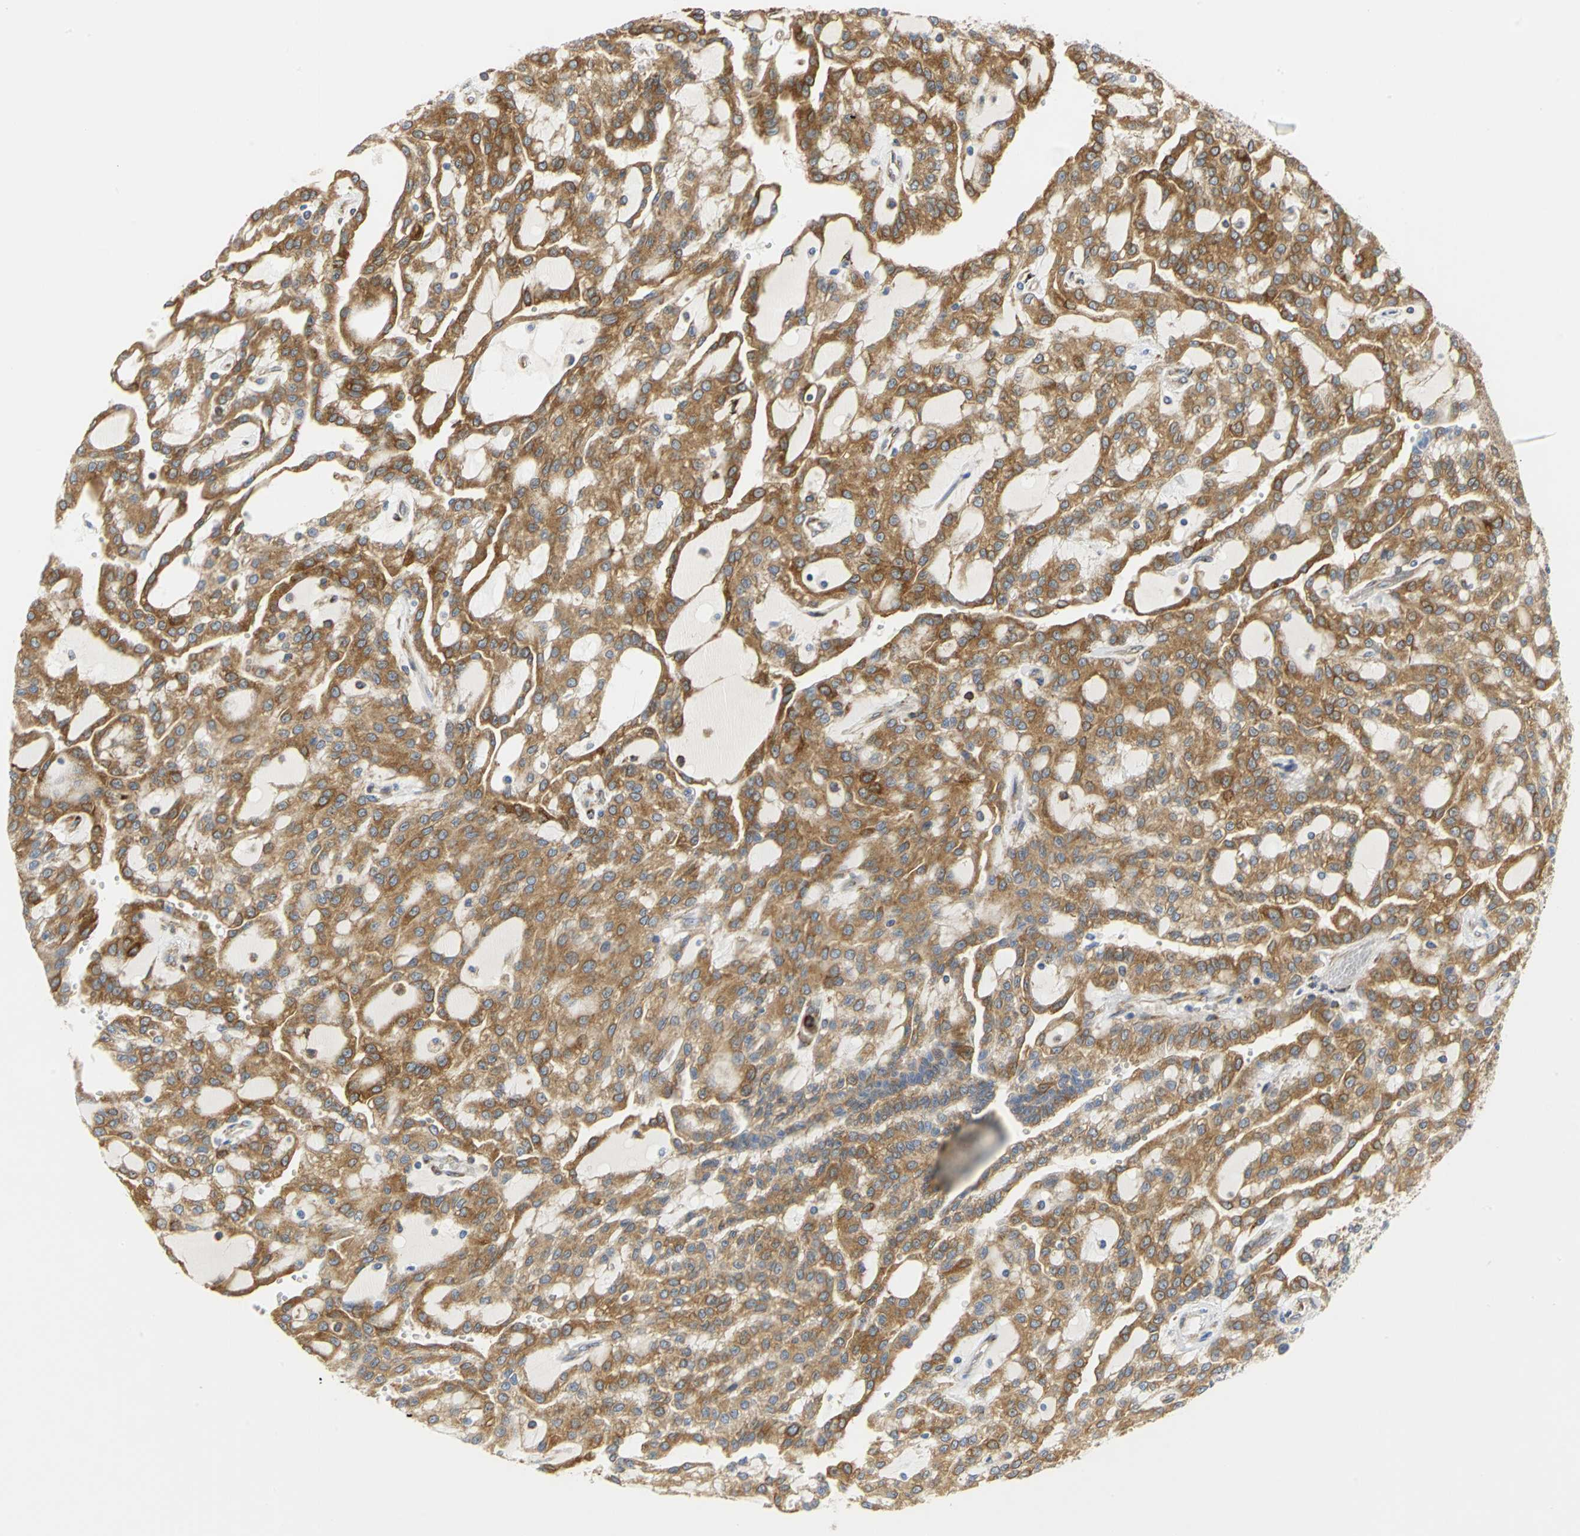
{"staining": {"intensity": "moderate", "quantity": ">75%", "location": "cytoplasmic/membranous"}, "tissue": "renal cancer", "cell_type": "Tumor cells", "image_type": "cancer", "snomed": [{"axis": "morphology", "description": "Adenocarcinoma, NOS"}, {"axis": "topography", "description": "Kidney"}], "caption": "Immunohistochemical staining of human renal cancer (adenocarcinoma) displays moderate cytoplasmic/membranous protein staining in about >75% of tumor cells.", "gene": "YBX1", "patient": {"sex": "male", "age": 63}}